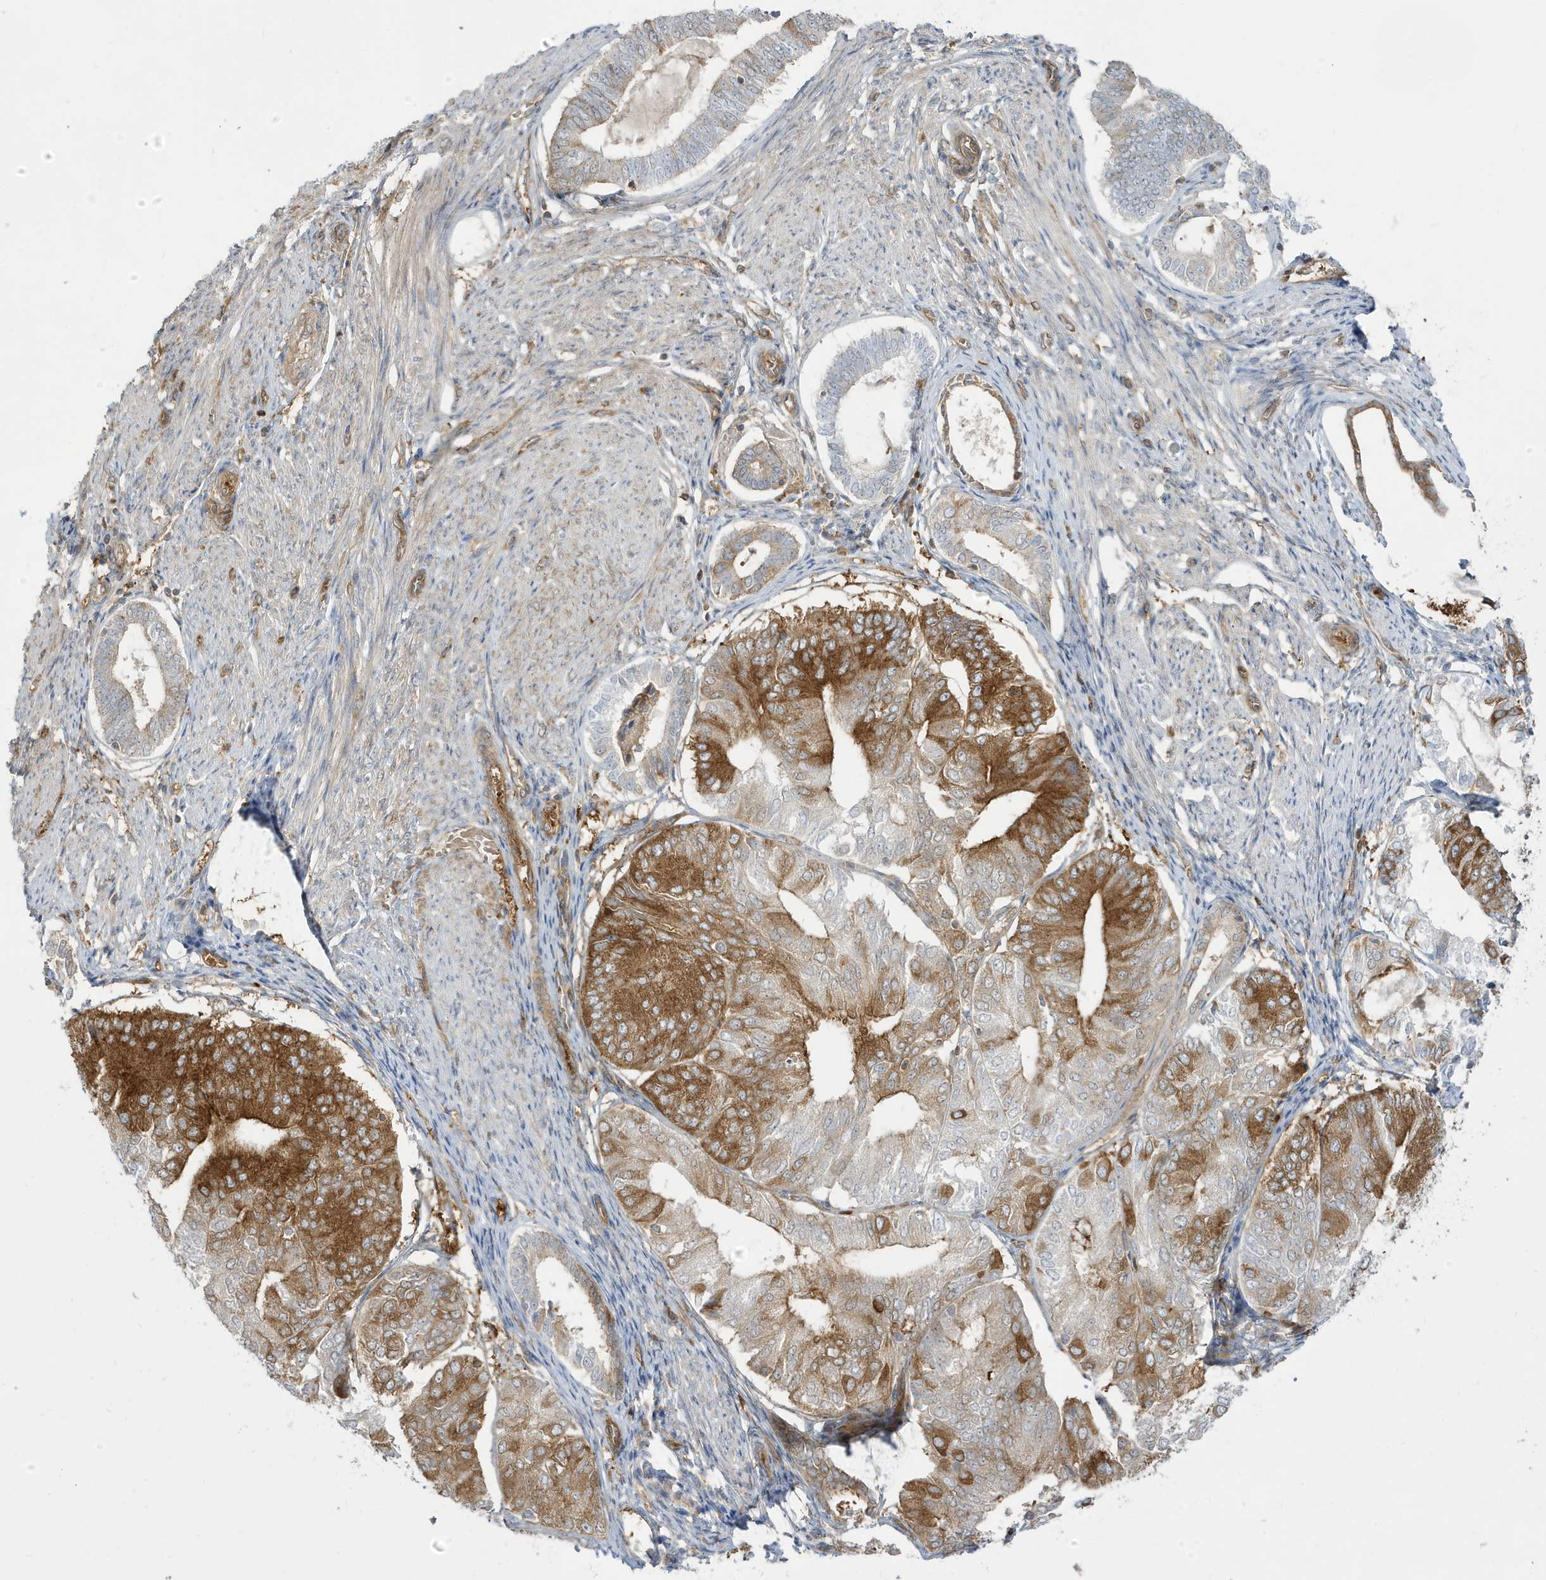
{"staining": {"intensity": "moderate", "quantity": ">75%", "location": "cytoplasmic/membranous"}, "tissue": "endometrial cancer", "cell_type": "Tumor cells", "image_type": "cancer", "snomed": [{"axis": "morphology", "description": "Adenocarcinoma, NOS"}, {"axis": "topography", "description": "Endometrium"}], "caption": "The micrograph demonstrates immunohistochemical staining of endometrial cancer (adenocarcinoma). There is moderate cytoplasmic/membranous staining is appreciated in approximately >75% of tumor cells.", "gene": "STAM", "patient": {"sex": "female", "age": 81}}